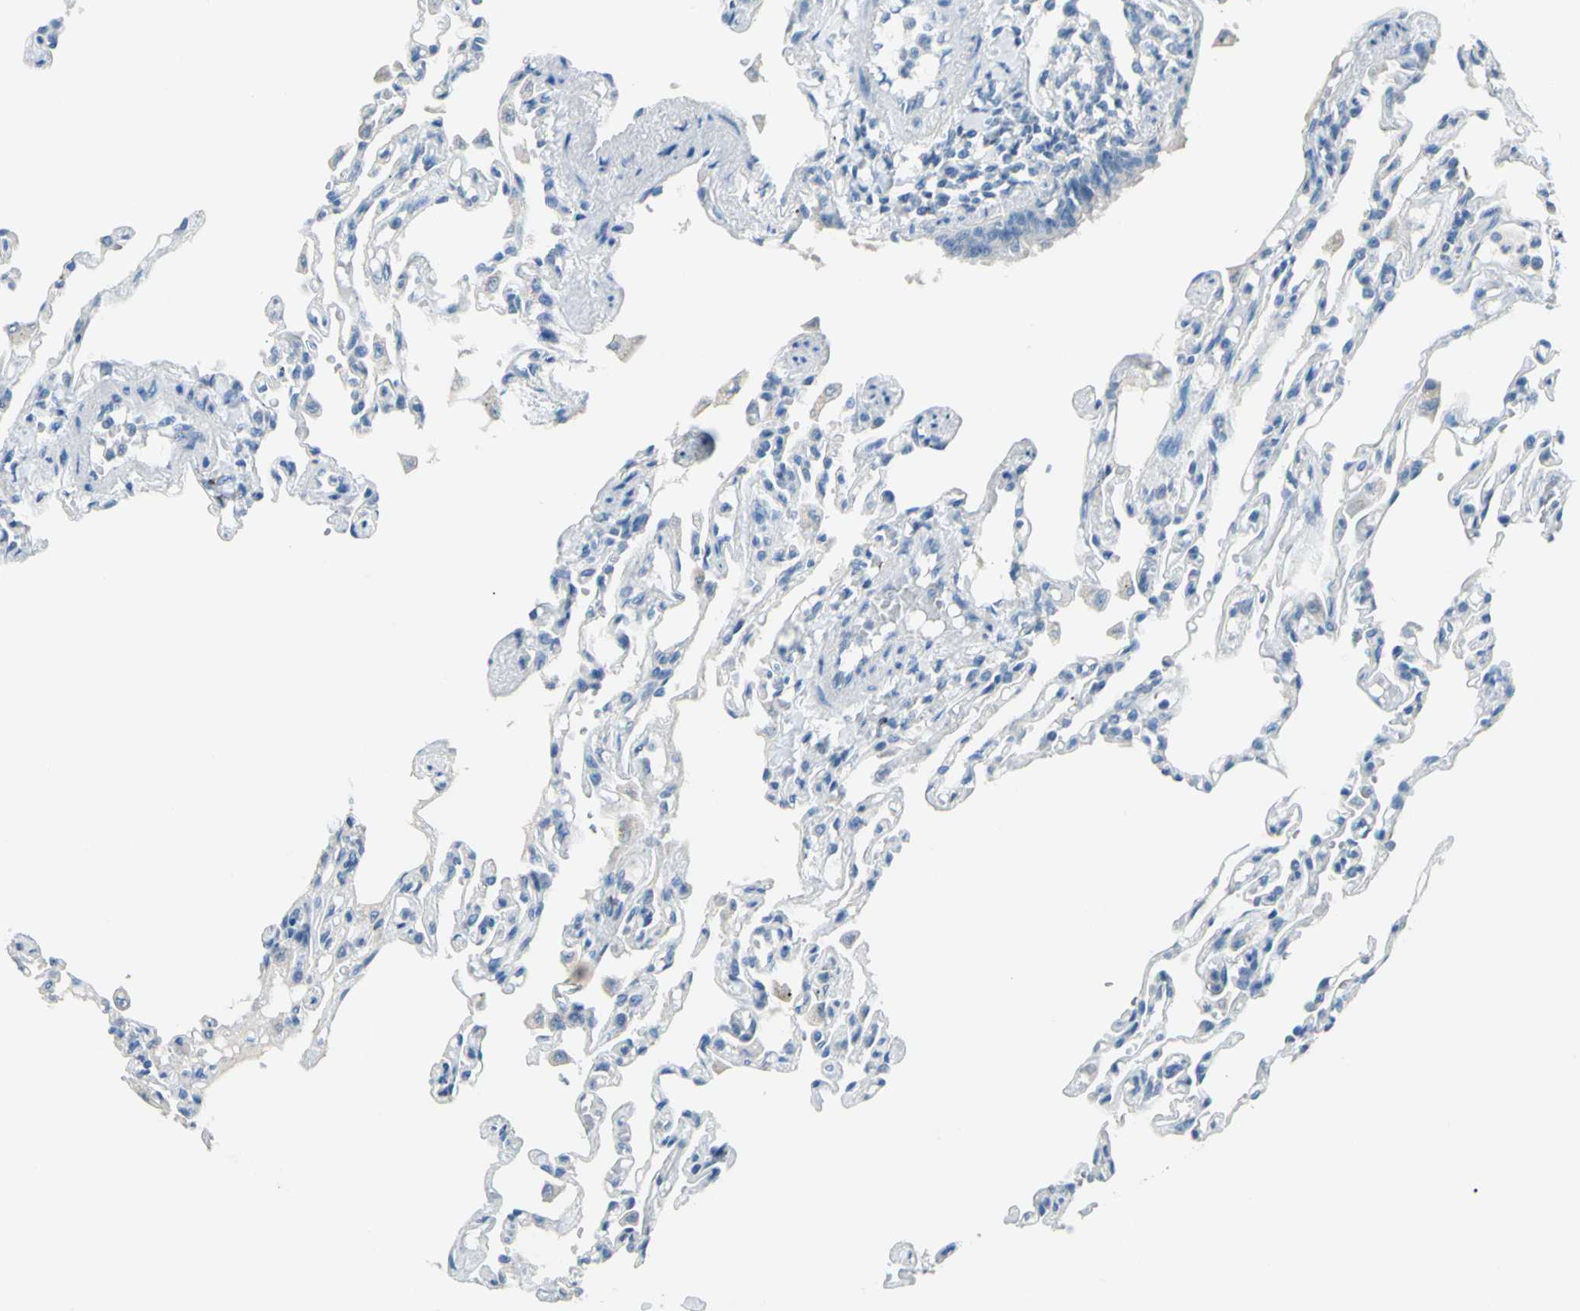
{"staining": {"intensity": "negative", "quantity": "none", "location": "none"}, "tissue": "lung", "cell_type": "Alveolar cells", "image_type": "normal", "snomed": [{"axis": "morphology", "description": "Normal tissue, NOS"}, {"axis": "topography", "description": "Lung"}], "caption": "Alveolar cells show no significant protein staining in benign lung. (DAB (3,3'-diaminobenzidine) immunohistochemistry, high magnification).", "gene": "CDH10", "patient": {"sex": "male", "age": 21}}